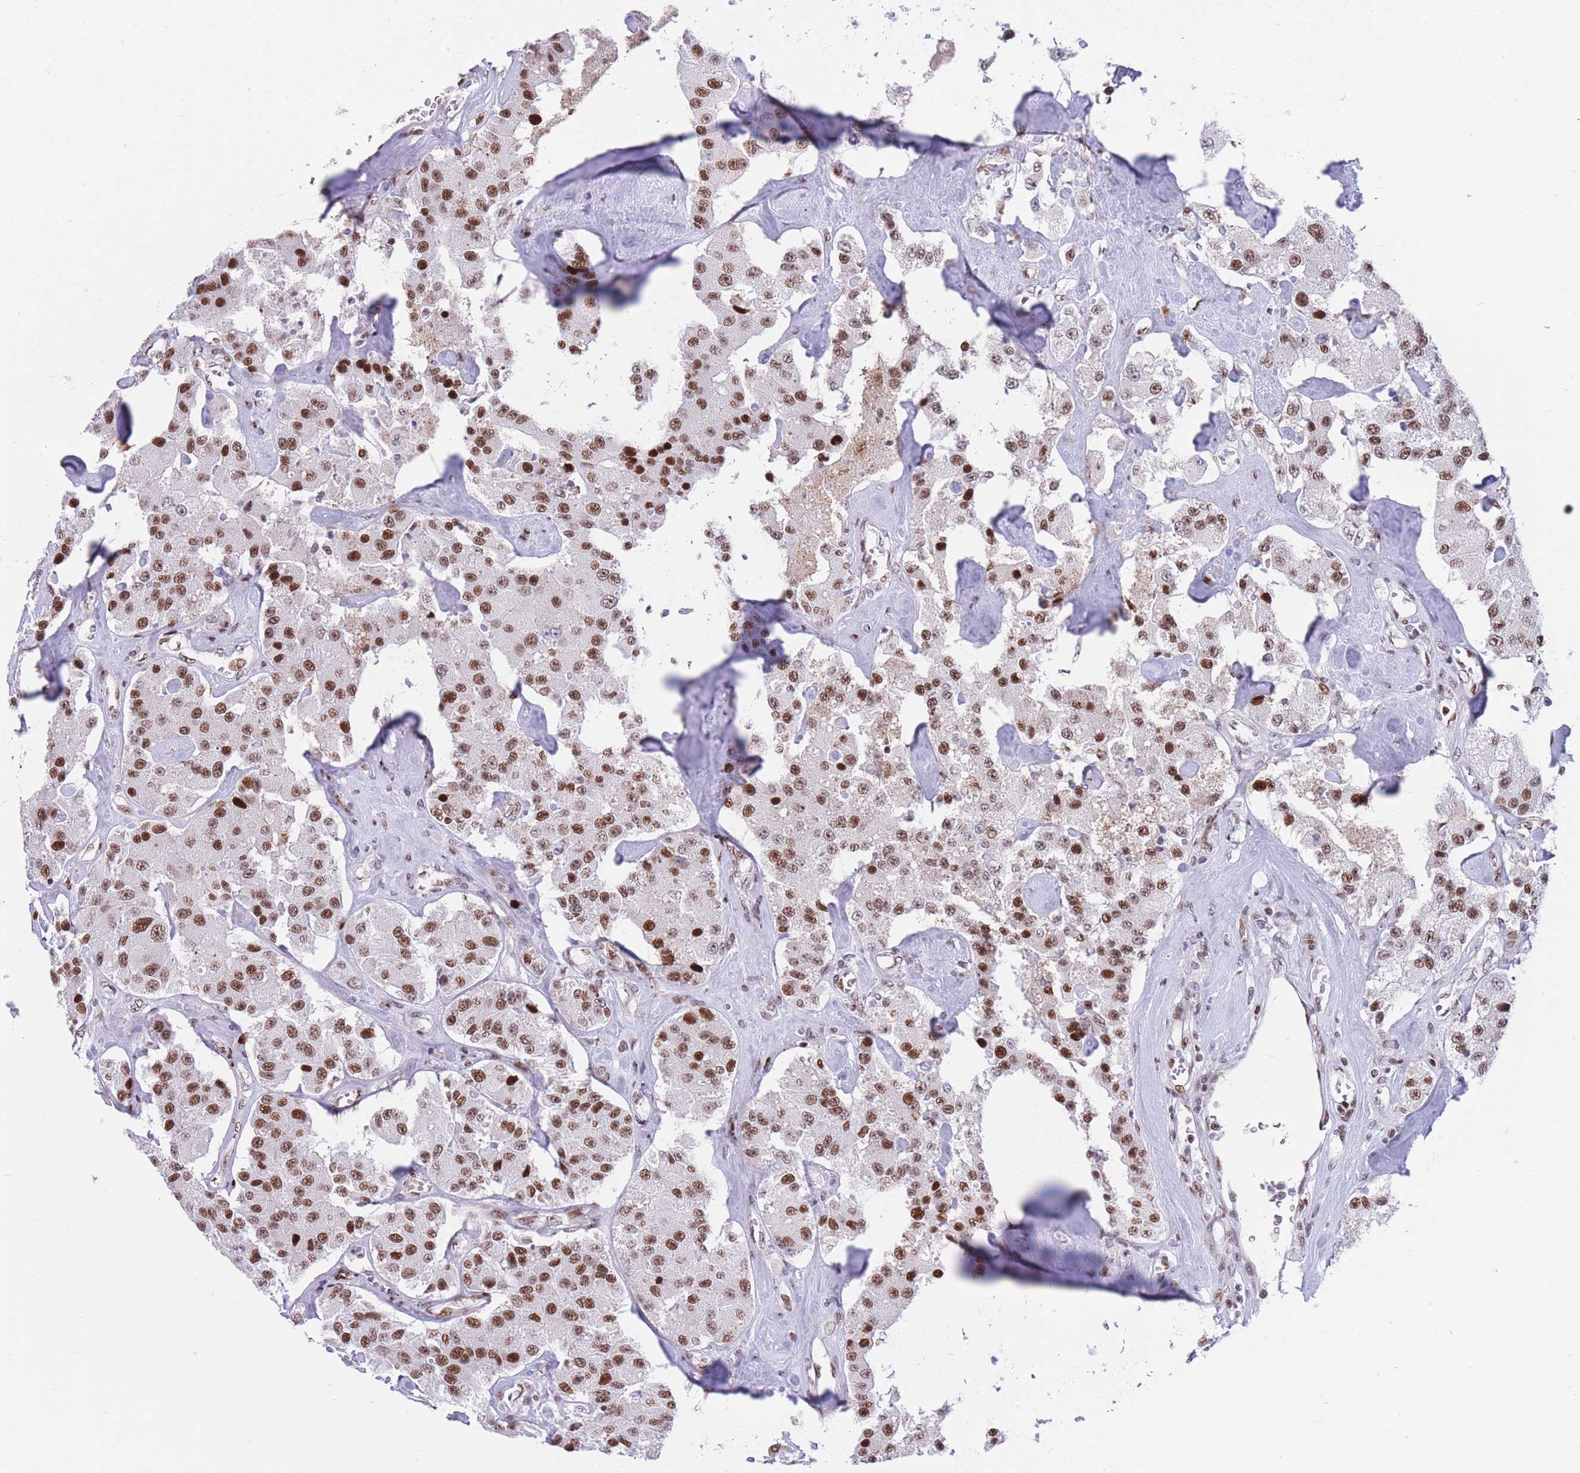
{"staining": {"intensity": "moderate", "quantity": ">75%", "location": "nuclear"}, "tissue": "carcinoid", "cell_type": "Tumor cells", "image_type": "cancer", "snomed": [{"axis": "morphology", "description": "Carcinoid, malignant, NOS"}, {"axis": "topography", "description": "Pancreas"}], "caption": "Protein expression analysis of human malignant carcinoid reveals moderate nuclear positivity in approximately >75% of tumor cells.", "gene": "DNAJC3", "patient": {"sex": "male", "age": 41}}